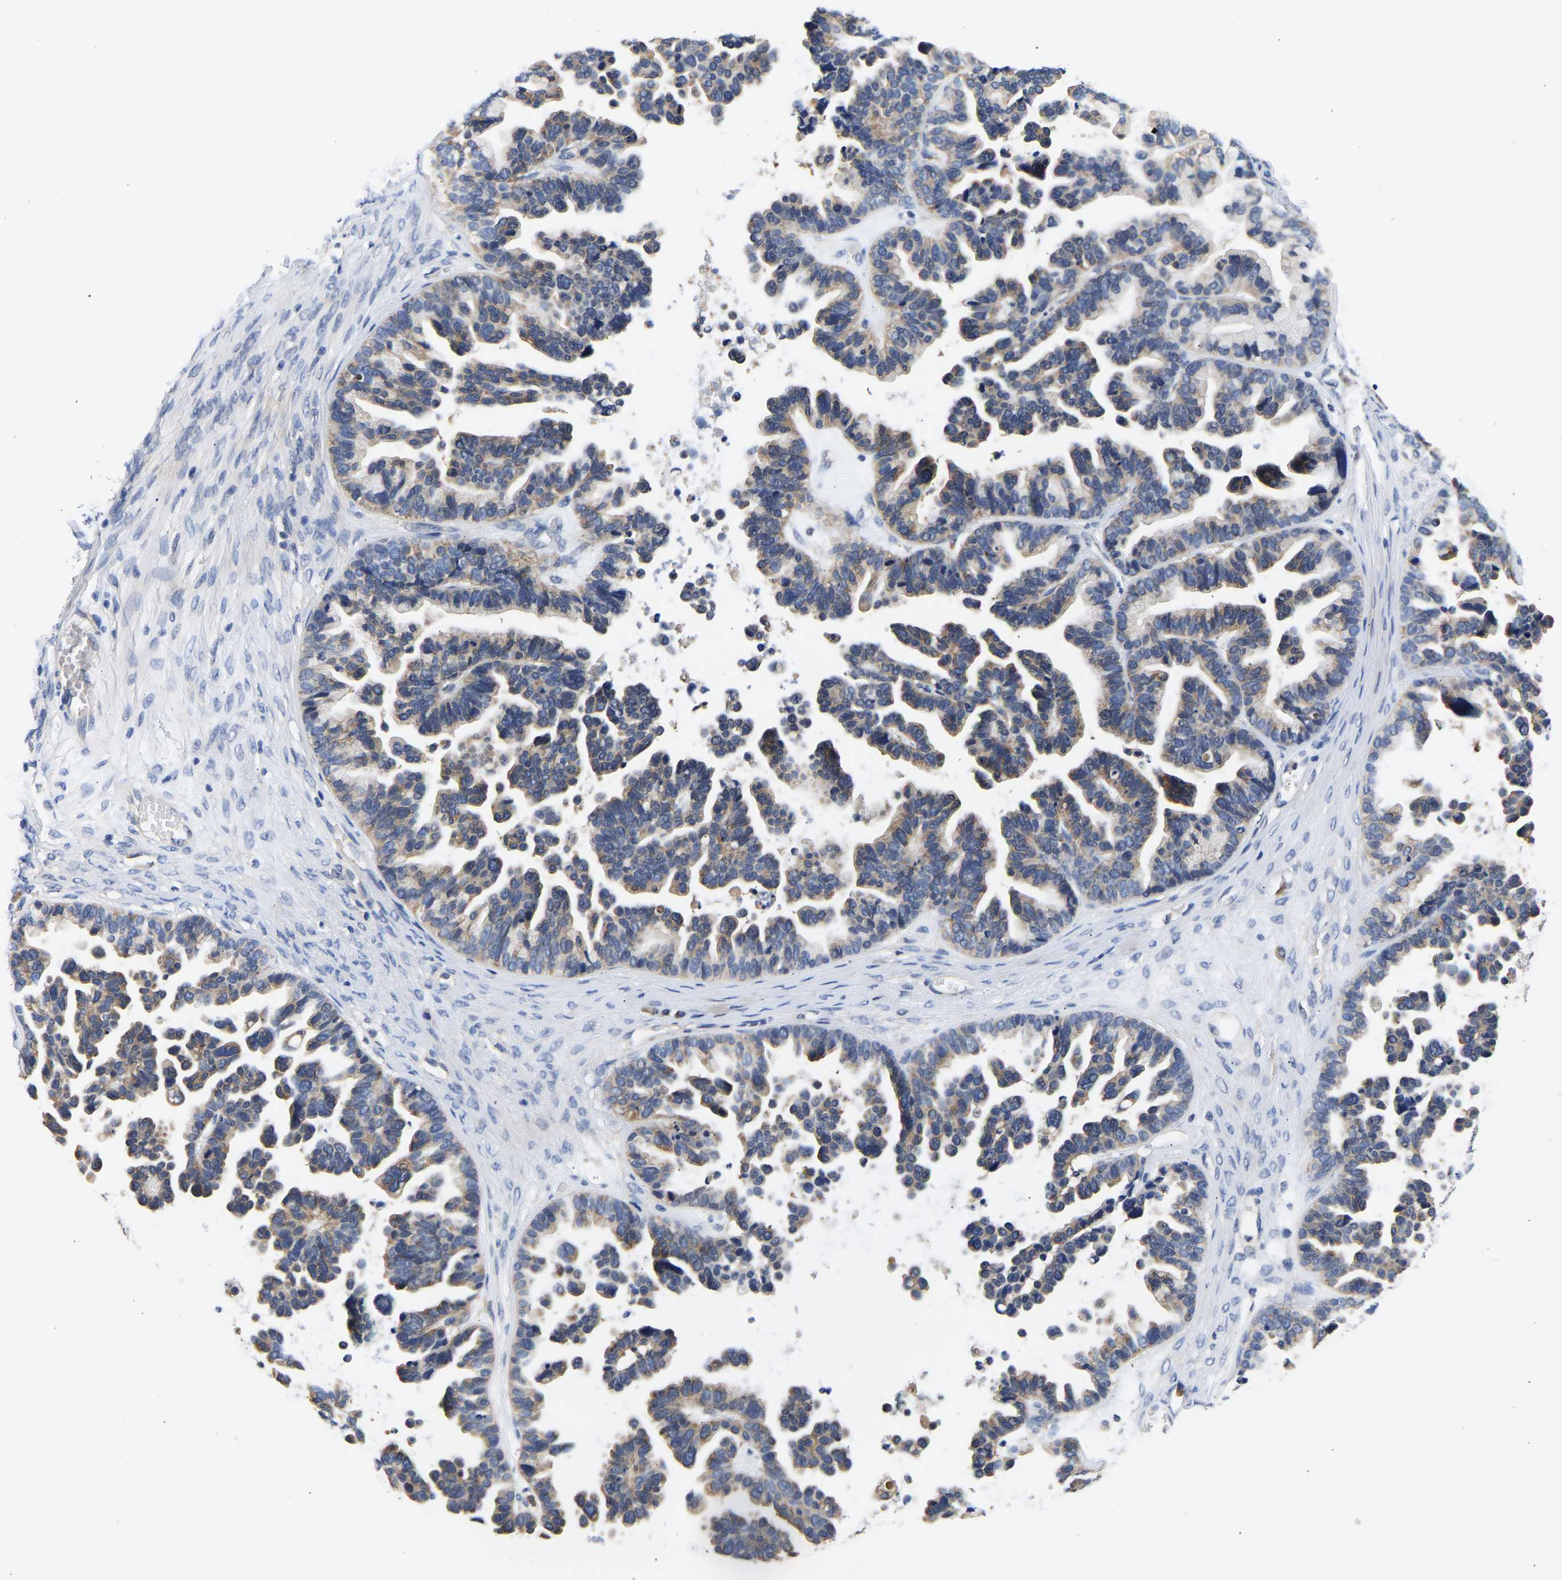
{"staining": {"intensity": "weak", "quantity": "25%-75%", "location": "cytoplasmic/membranous"}, "tissue": "ovarian cancer", "cell_type": "Tumor cells", "image_type": "cancer", "snomed": [{"axis": "morphology", "description": "Cystadenocarcinoma, serous, NOS"}, {"axis": "topography", "description": "Ovary"}], "caption": "Immunohistochemical staining of ovarian cancer shows low levels of weak cytoplasmic/membranous expression in about 25%-75% of tumor cells.", "gene": "CCDC6", "patient": {"sex": "female", "age": 56}}